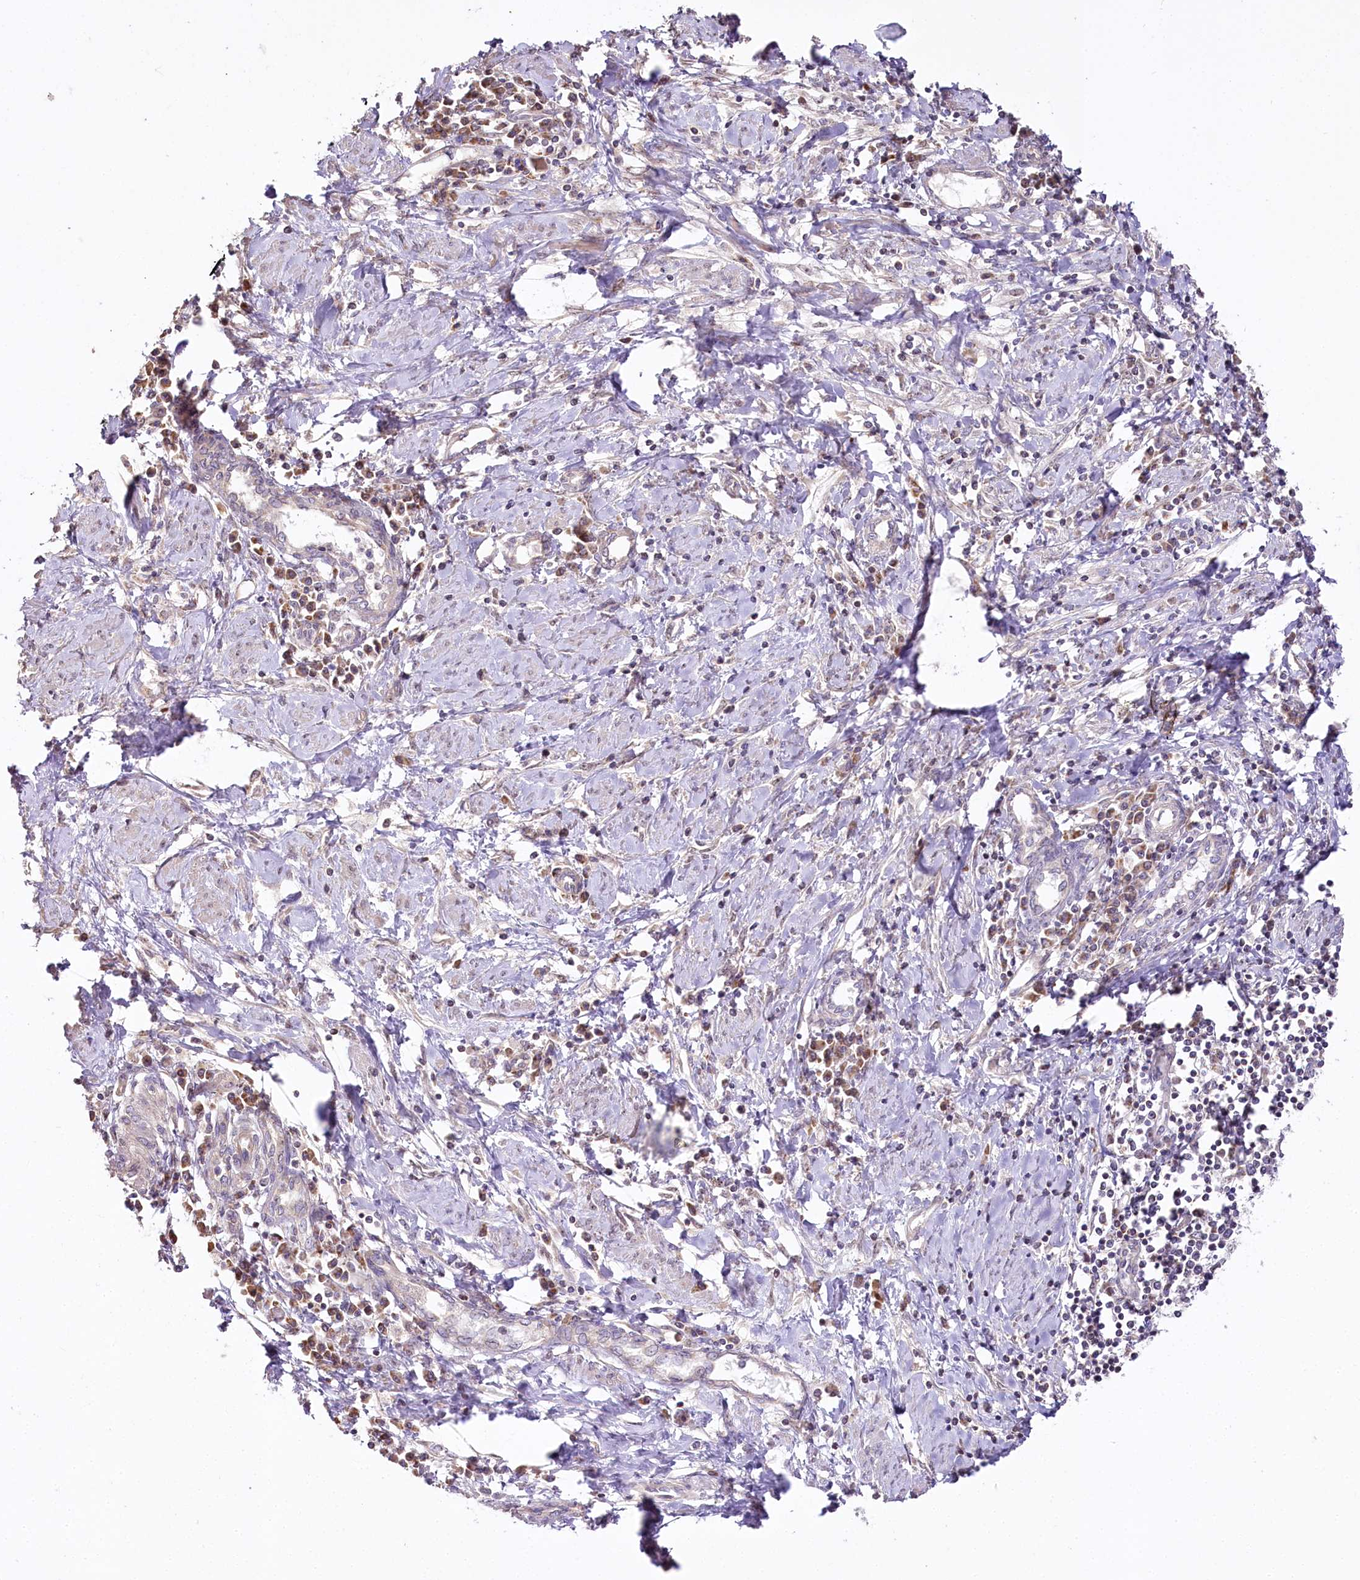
{"staining": {"intensity": "negative", "quantity": "none", "location": "none"}, "tissue": "cervical cancer", "cell_type": "Tumor cells", "image_type": "cancer", "snomed": [{"axis": "morphology", "description": "Squamous cell carcinoma, NOS"}, {"axis": "topography", "description": "Cervix"}], "caption": "Human cervical cancer (squamous cell carcinoma) stained for a protein using IHC displays no expression in tumor cells.", "gene": "ZNF226", "patient": {"sex": "female", "age": 32}}